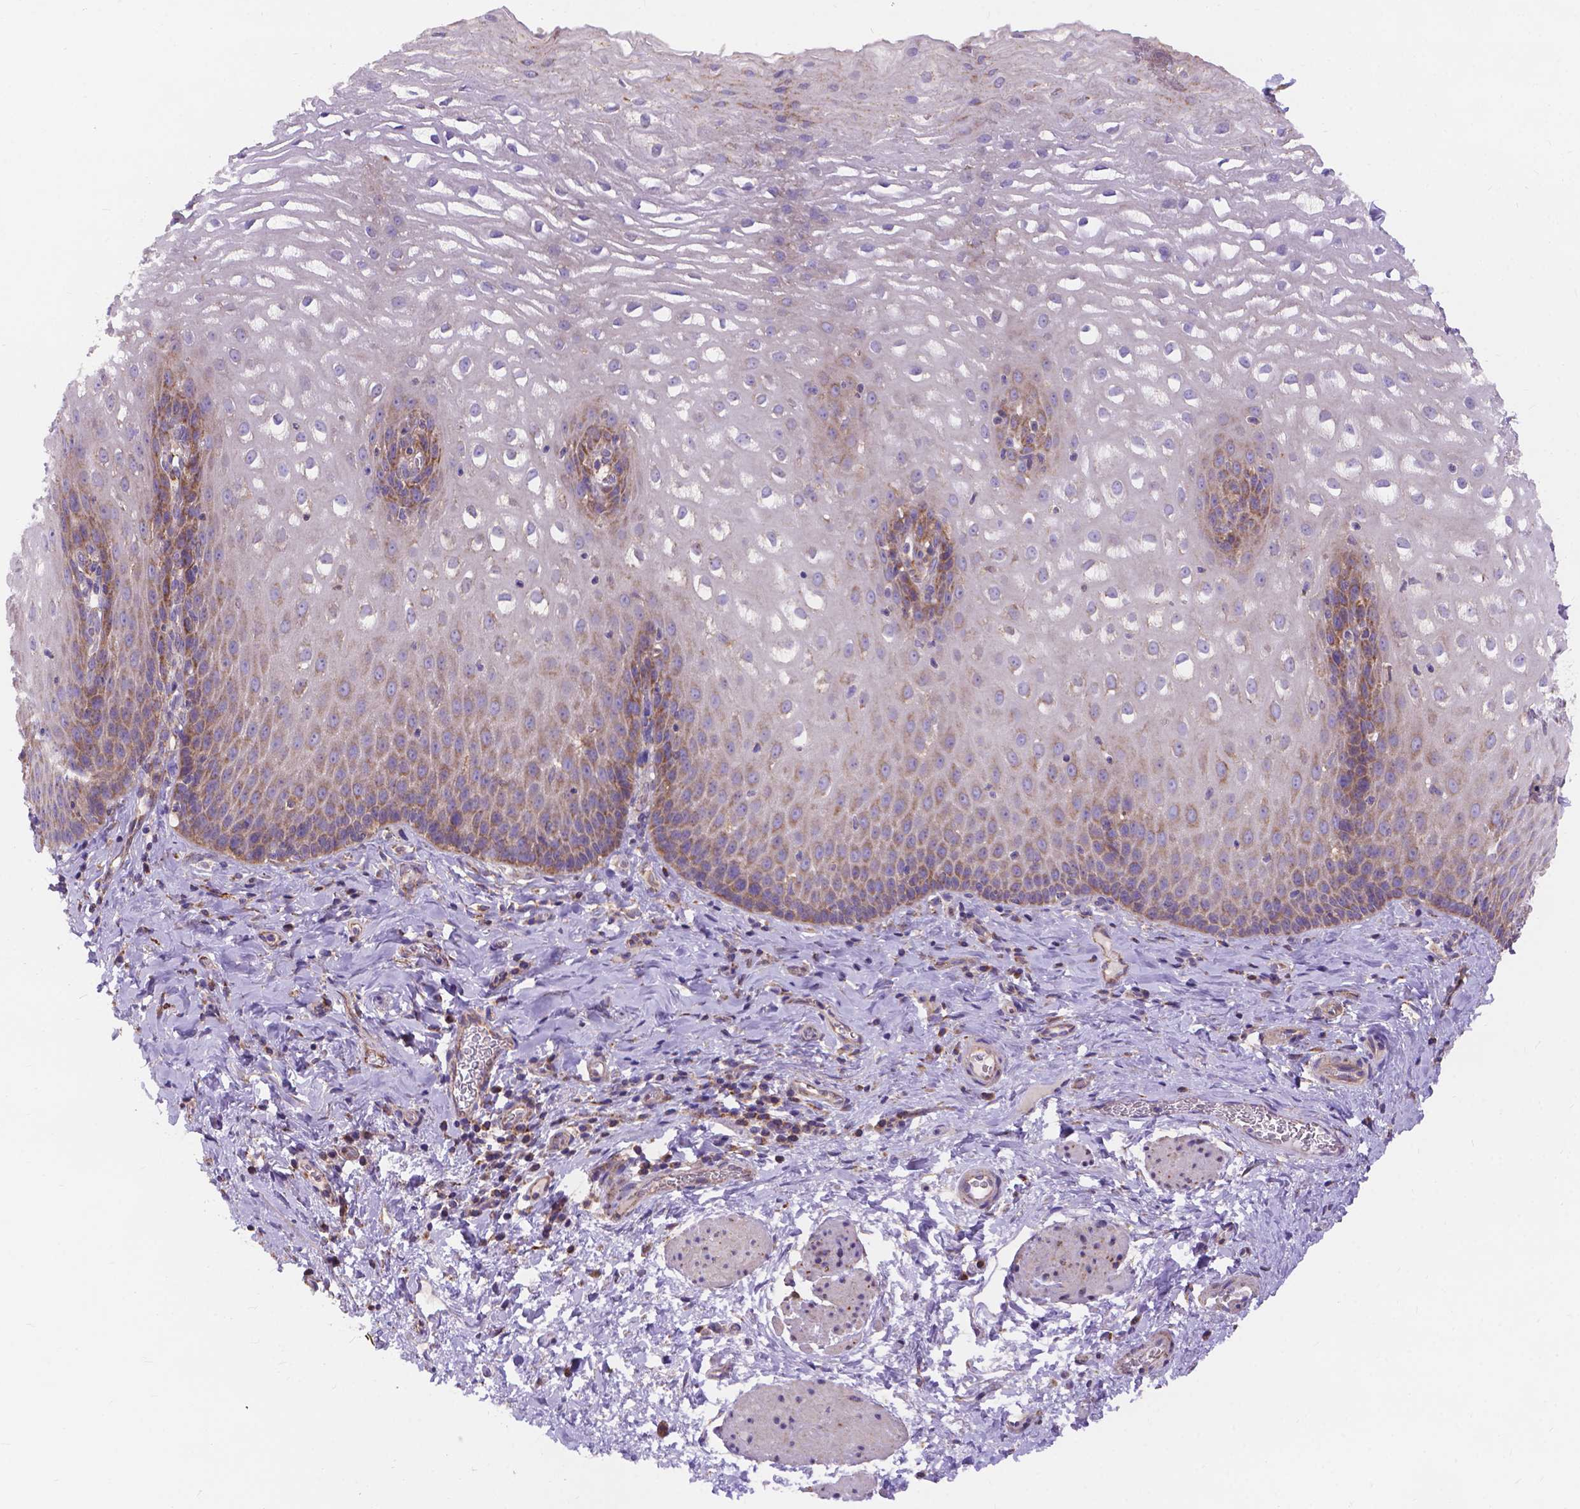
{"staining": {"intensity": "moderate", "quantity": "<25%", "location": "cytoplasmic/membranous"}, "tissue": "esophagus", "cell_type": "Squamous epithelial cells", "image_type": "normal", "snomed": [{"axis": "morphology", "description": "Normal tissue, NOS"}, {"axis": "topography", "description": "Esophagus"}], "caption": "Brown immunohistochemical staining in normal human esophagus displays moderate cytoplasmic/membranous expression in approximately <25% of squamous epithelial cells. The staining is performed using DAB brown chromogen to label protein expression. The nuclei are counter-stained blue using hematoxylin.", "gene": "AK3", "patient": {"sex": "male", "age": 68}}